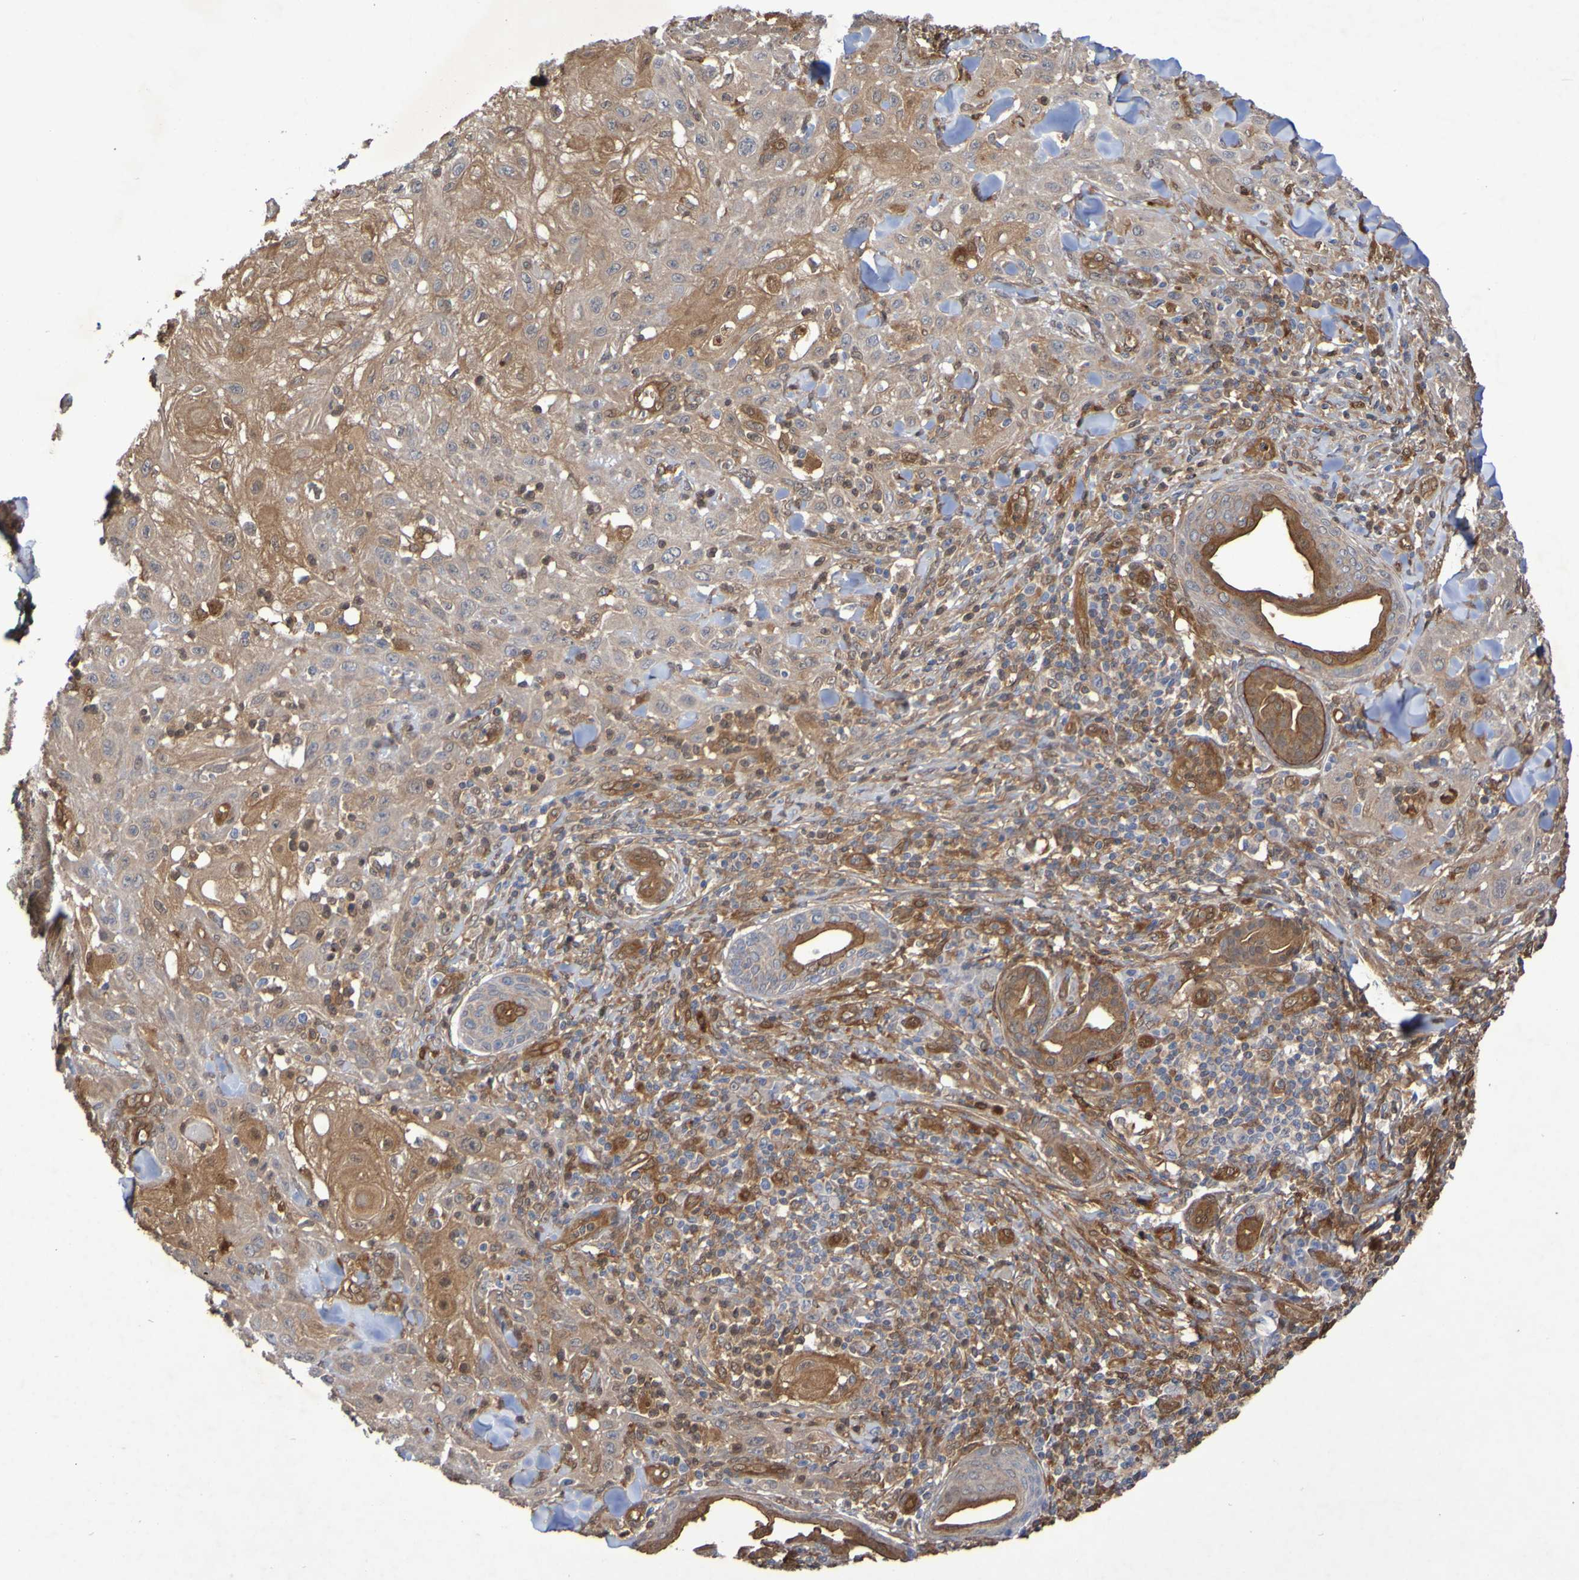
{"staining": {"intensity": "moderate", "quantity": "25%-75%", "location": "cytoplasmic/membranous"}, "tissue": "skin cancer", "cell_type": "Tumor cells", "image_type": "cancer", "snomed": [{"axis": "morphology", "description": "Squamous cell carcinoma, NOS"}, {"axis": "topography", "description": "Skin"}], "caption": "DAB immunohistochemical staining of skin cancer shows moderate cytoplasmic/membranous protein staining in about 25%-75% of tumor cells.", "gene": "SERPINB6", "patient": {"sex": "male", "age": 24}}